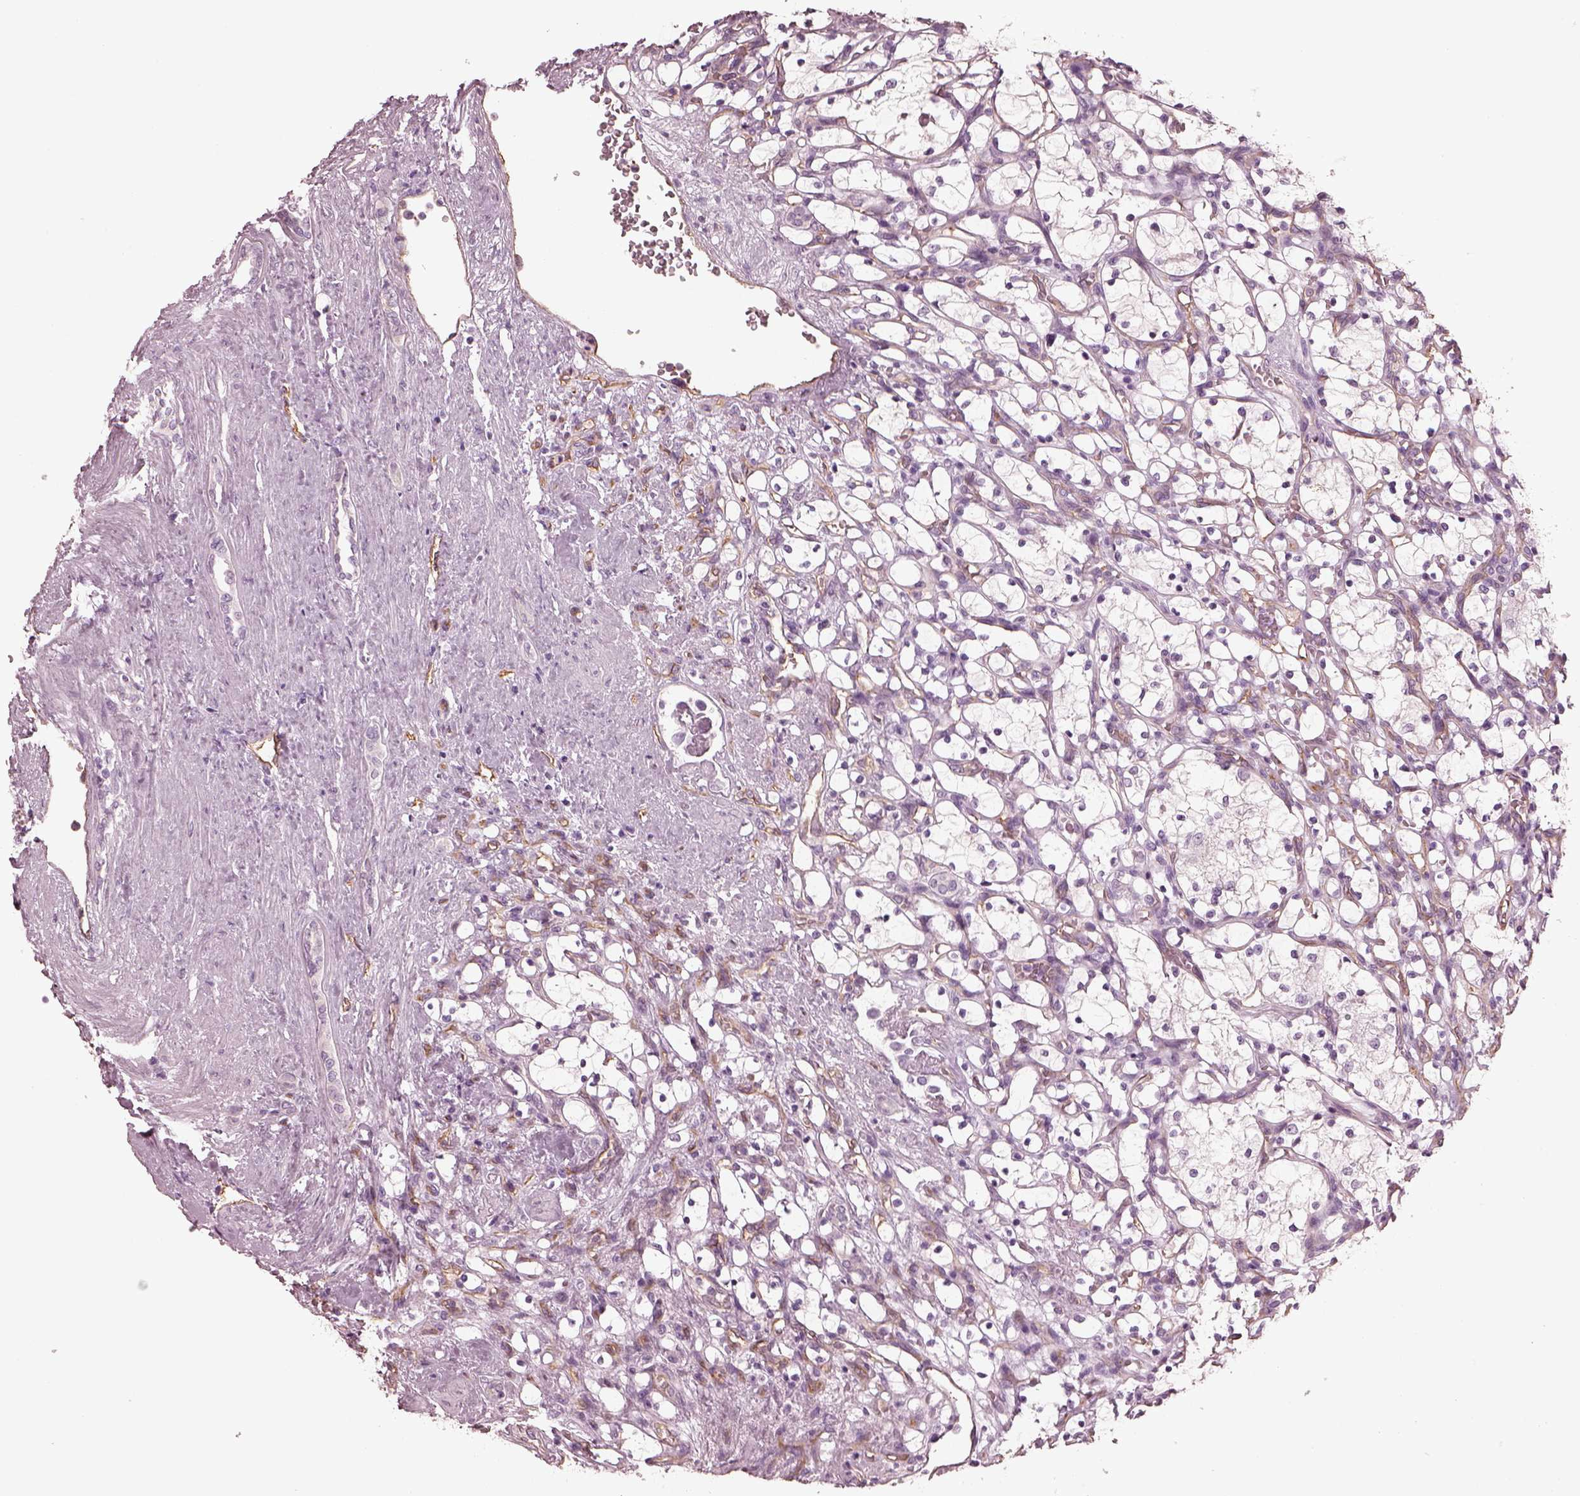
{"staining": {"intensity": "negative", "quantity": "none", "location": "none"}, "tissue": "renal cancer", "cell_type": "Tumor cells", "image_type": "cancer", "snomed": [{"axis": "morphology", "description": "Adenocarcinoma, NOS"}, {"axis": "topography", "description": "Kidney"}], "caption": "The immunohistochemistry micrograph has no significant expression in tumor cells of renal cancer tissue.", "gene": "EIF4E1B", "patient": {"sex": "female", "age": 69}}